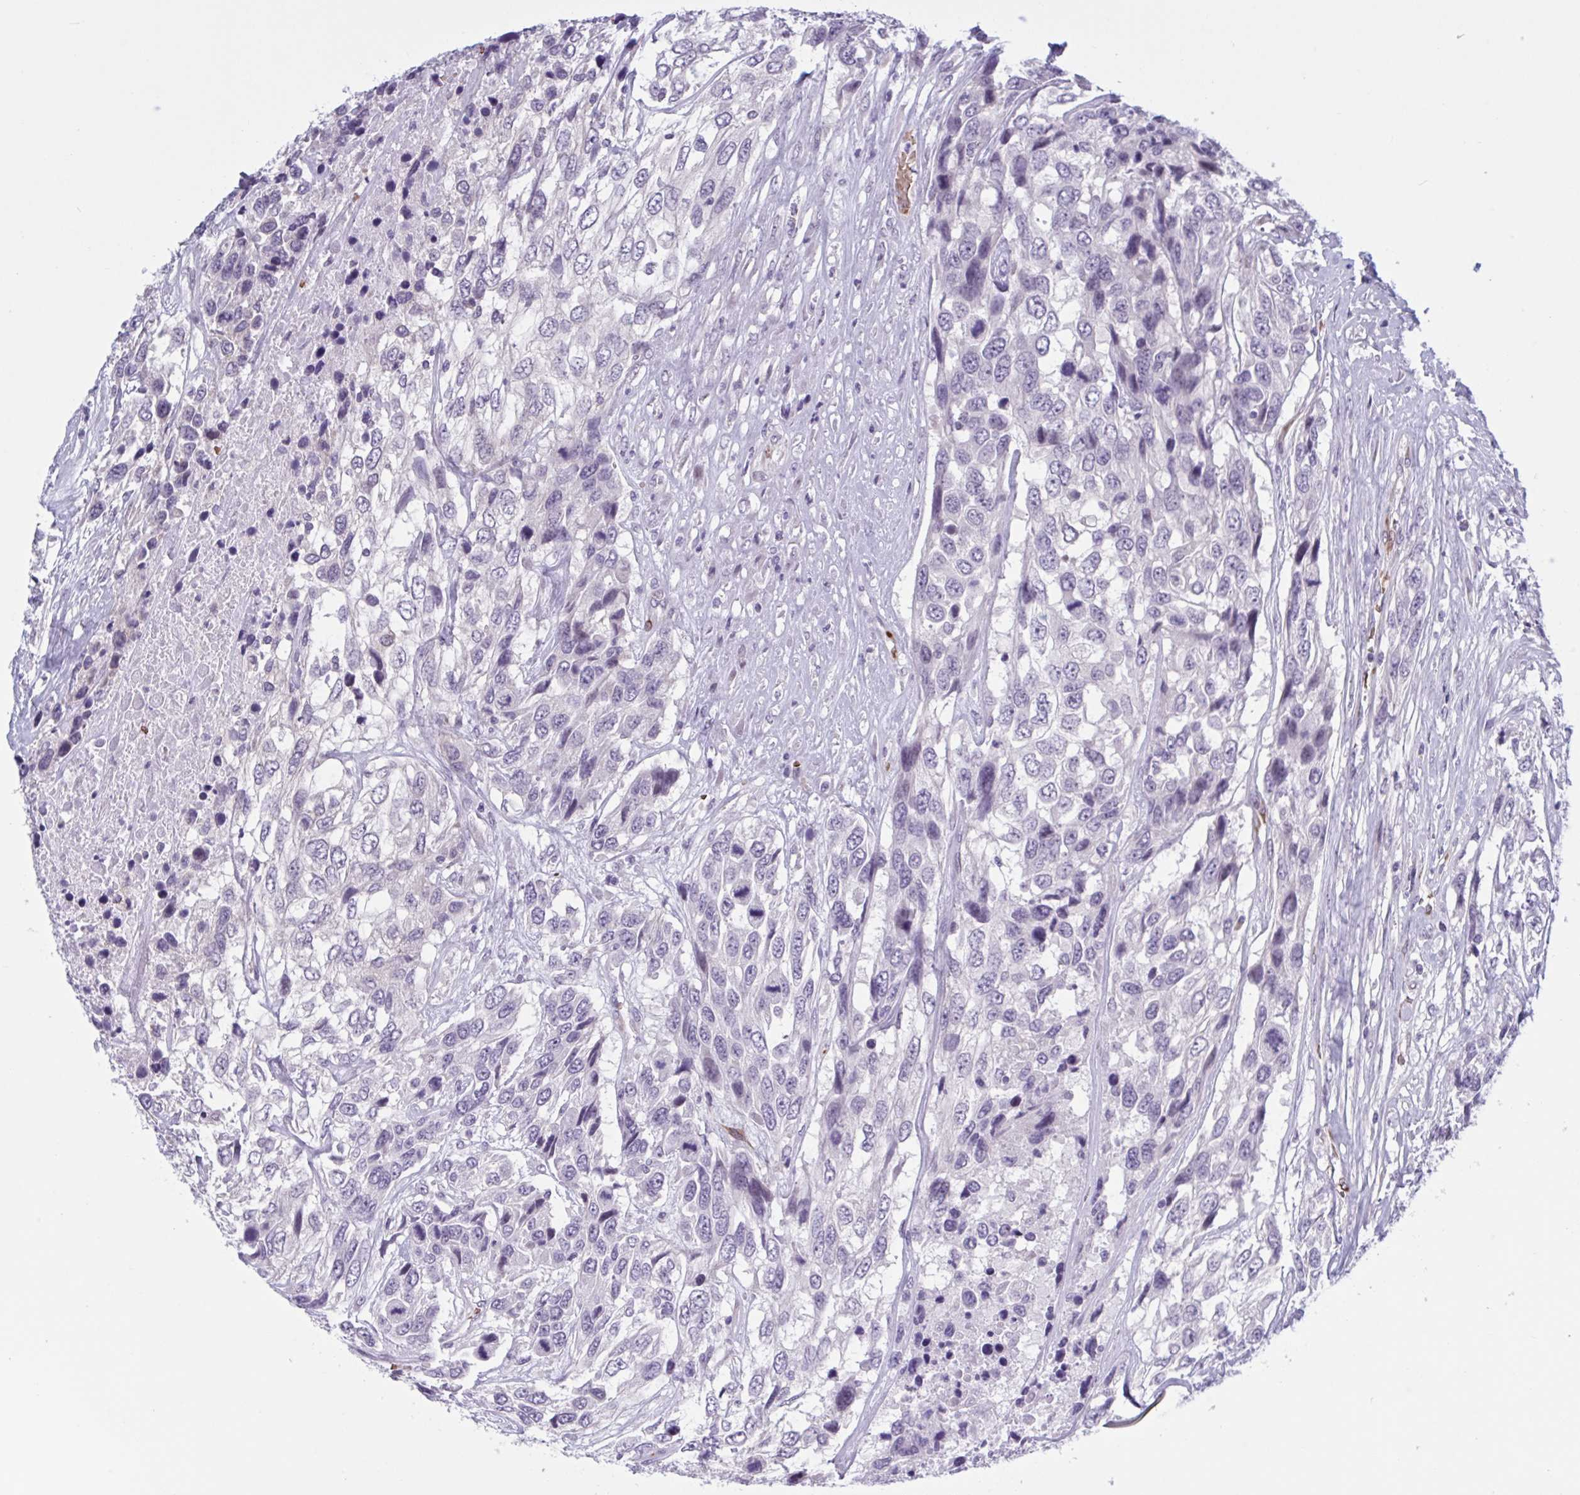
{"staining": {"intensity": "negative", "quantity": "none", "location": "none"}, "tissue": "urothelial cancer", "cell_type": "Tumor cells", "image_type": "cancer", "snomed": [{"axis": "morphology", "description": "Urothelial carcinoma, High grade"}, {"axis": "topography", "description": "Urinary bladder"}], "caption": "This image is of urothelial carcinoma (high-grade) stained with immunohistochemistry to label a protein in brown with the nuclei are counter-stained blue. There is no positivity in tumor cells.", "gene": "HSD11B2", "patient": {"sex": "female", "age": 70}}